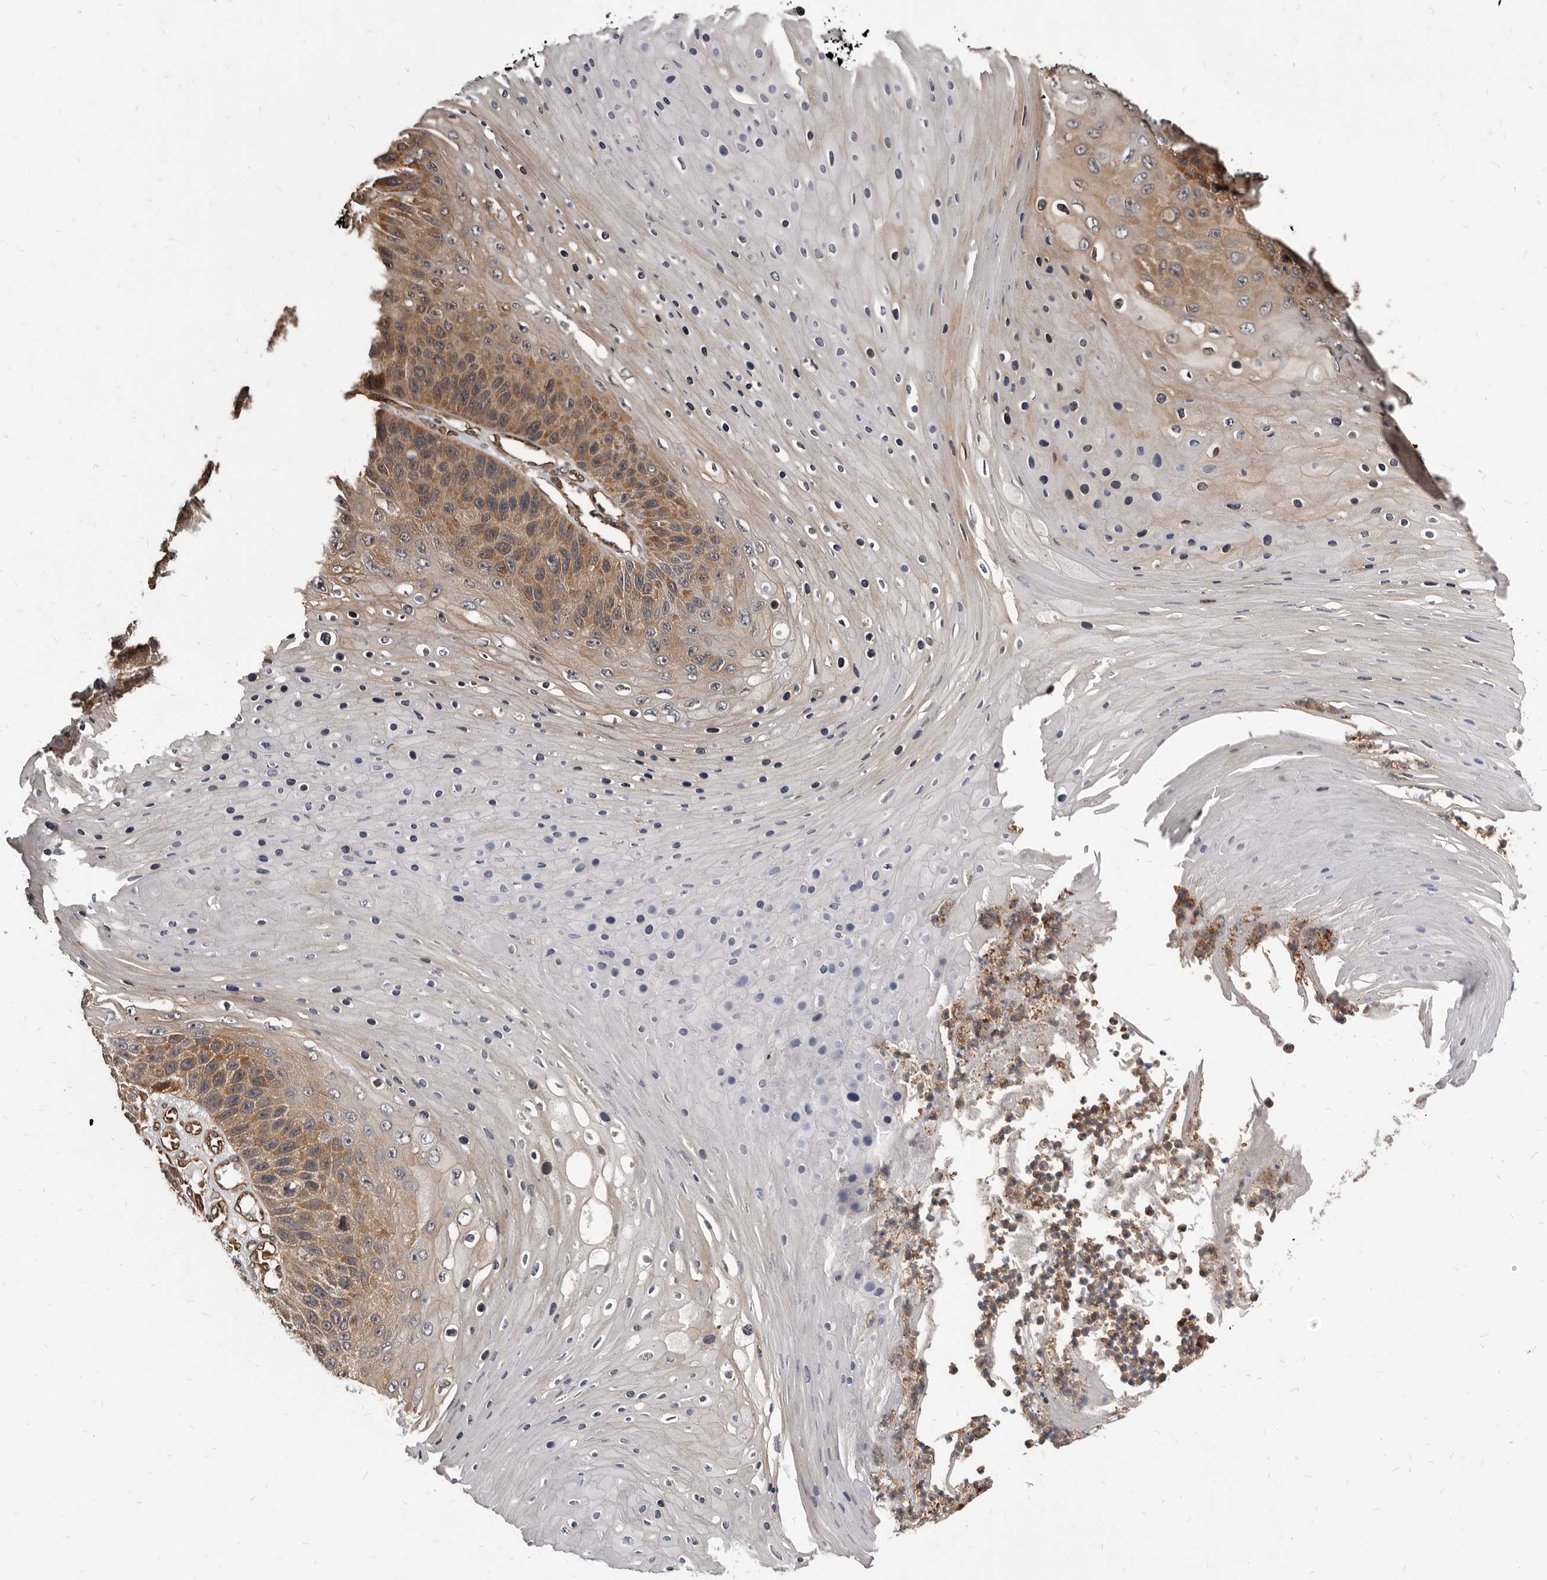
{"staining": {"intensity": "weak", "quantity": "25%-75%", "location": "cytoplasmic/membranous"}, "tissue": "skin cancer", "cell_type": "Tumor cells", "image_type": "cancer", "snomed": [{"axis": "morphology", "description": "Squamous cell carcinoma, NOS"}, {"axis": "topography", "description": "Skin"}], "caption": "DAB immunohistochemical staining of skin cancer (squamous cell carcinoma) demonstrates weak cytoplasmic/membranous protein positivity in approximately 25%-75% of tumor cells.", "gene": "ADAMTS20", "patient": {"sex": "female", "age": 88}}